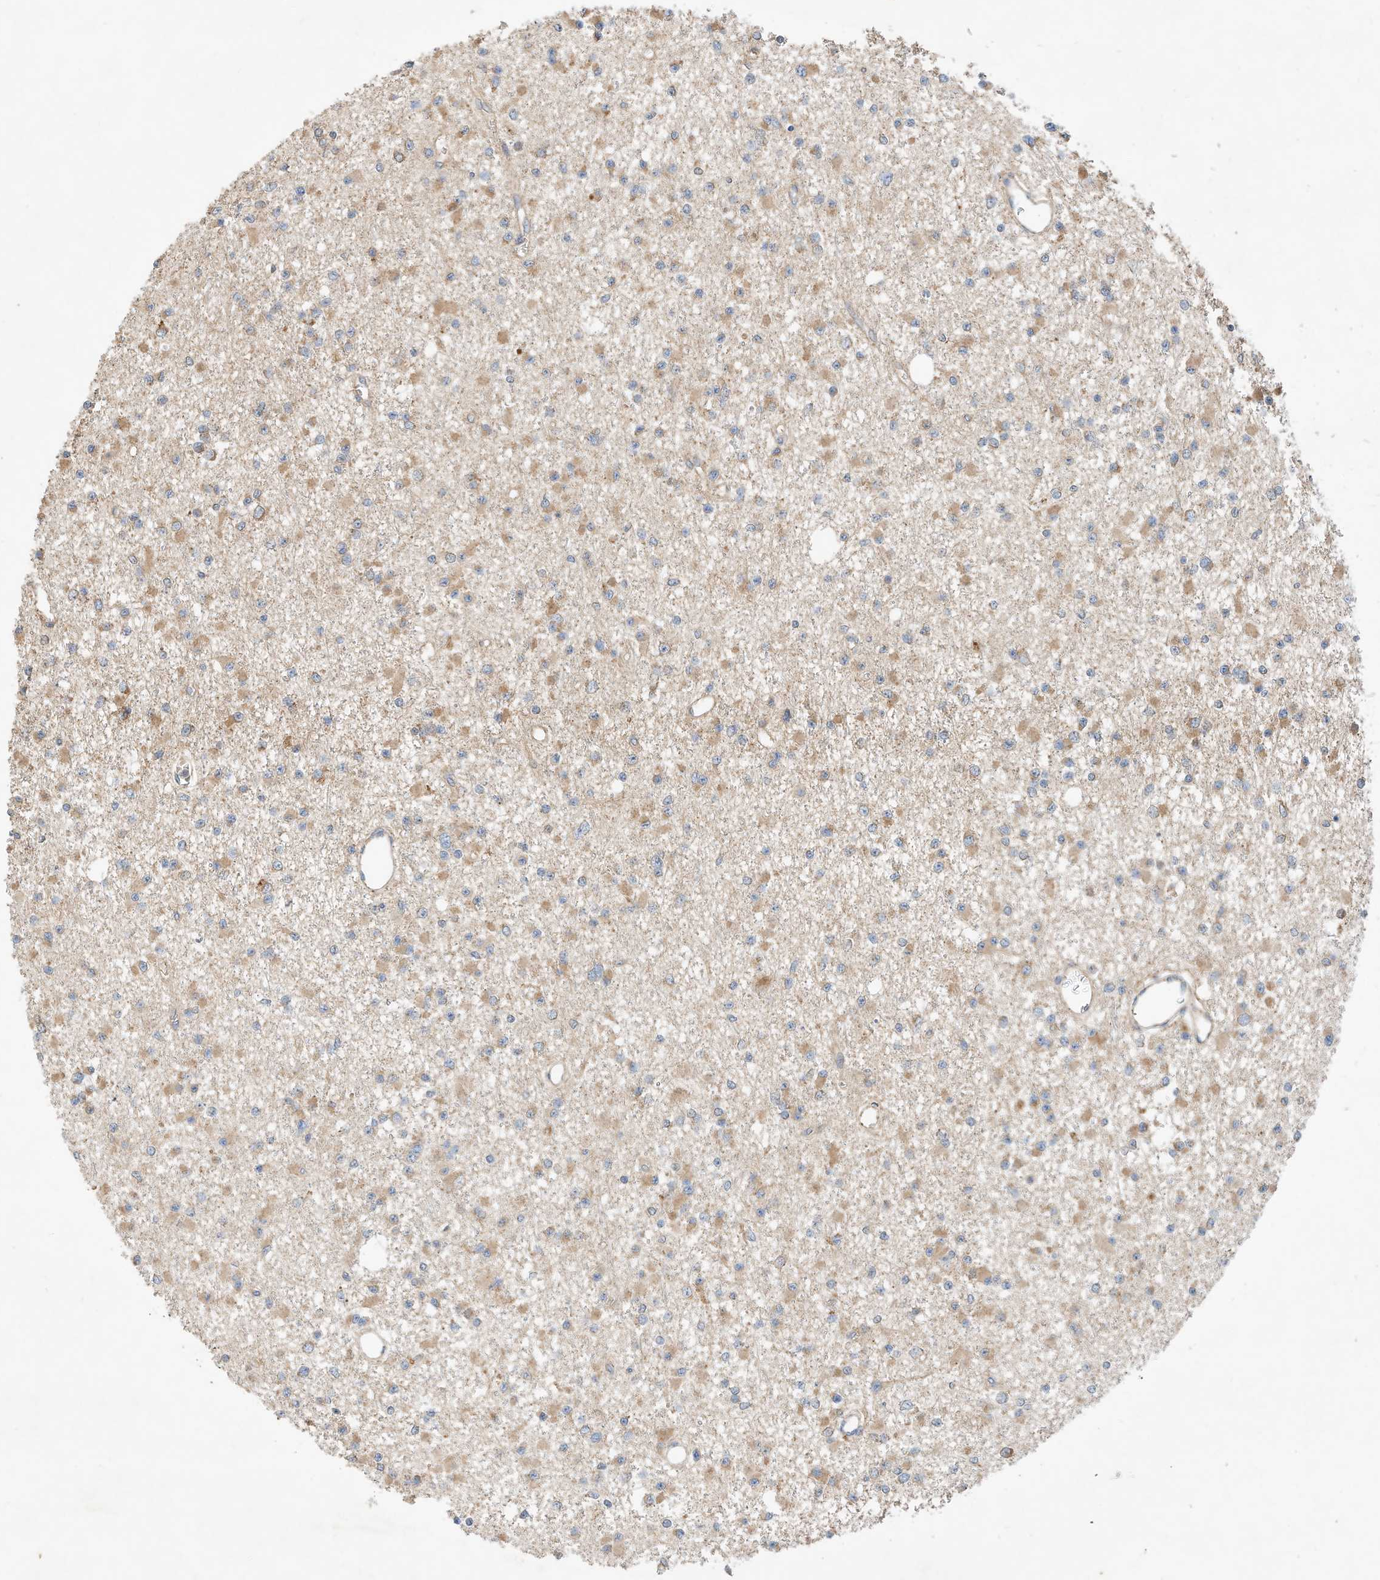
{"staining": {"intensity": "moderate", "quantity": "25%-75%", "location": "cytoplasmic/membranous"}, "tissue": "glioma", "cell_type": "Tumor cells", "image_type": "cancer", "snomed": [{"axis": "morphology", "description": "Glioma, malignant, Low grade"}, {"axis": "topography", "description": "Brain"}], "caption": "An image of human malignant low-grade glioma stained for a protein exhibits moderate cytoplasmic/membranous brown staining in tumor cells.", "gene": "CPAMD8", "patient": {"sex": "female", "age": 22}}